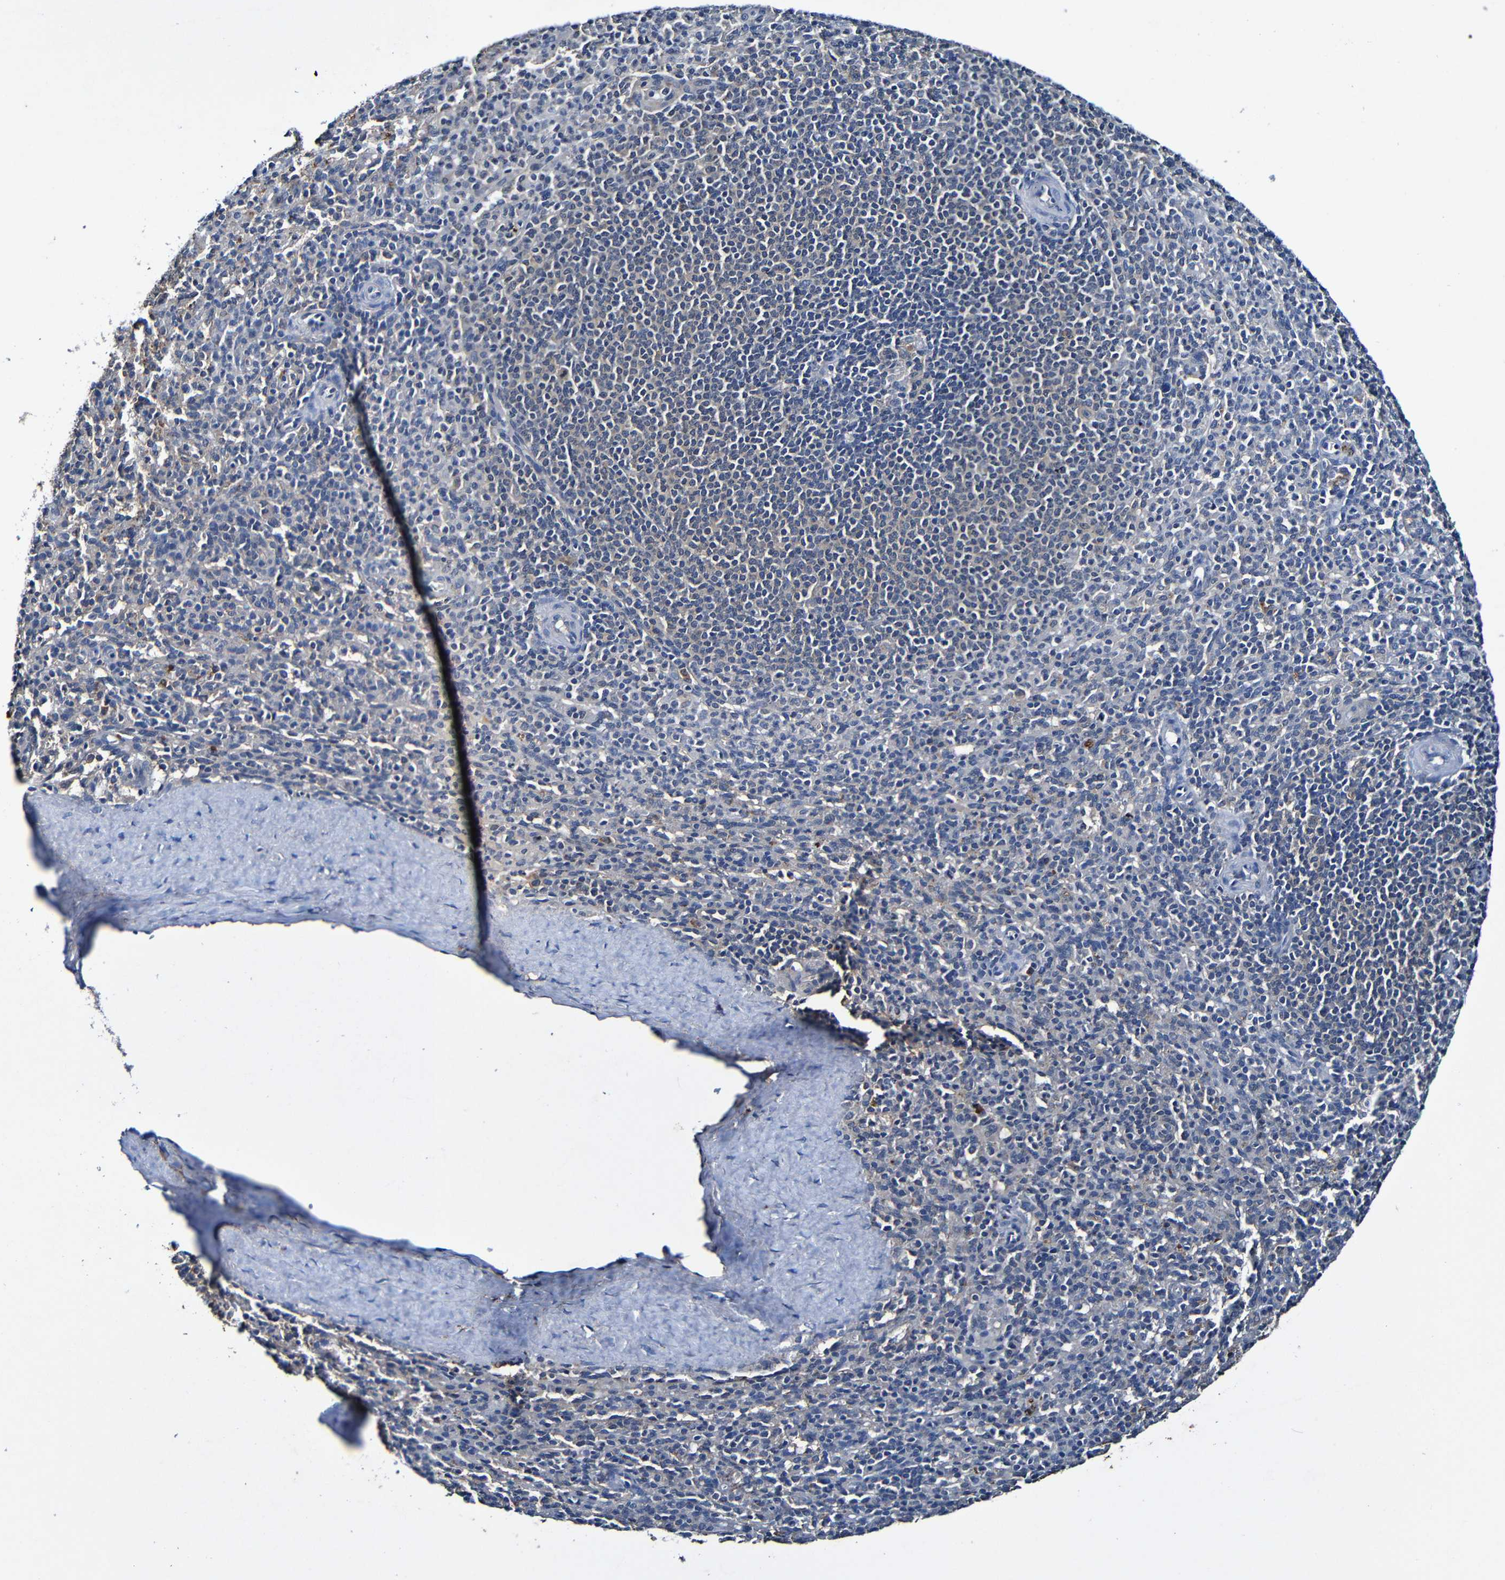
{"staining": {"intensity": "negative", "quantity": "none", "location": "none"}, "tissue": "spleen", "cell_type": "Cells in red pulp", "image_type": "normal", "snomed": [{"axis": "morphology", "description": "Normal tissue, NOS"}, {"axis": "topography", "description": "Spleen"}], "caption": "The image displays no staining of cells in red pulp in unremarkable spleen.", "gene": "LRRC70", "patient": {"sex": "male", "age": 36}}